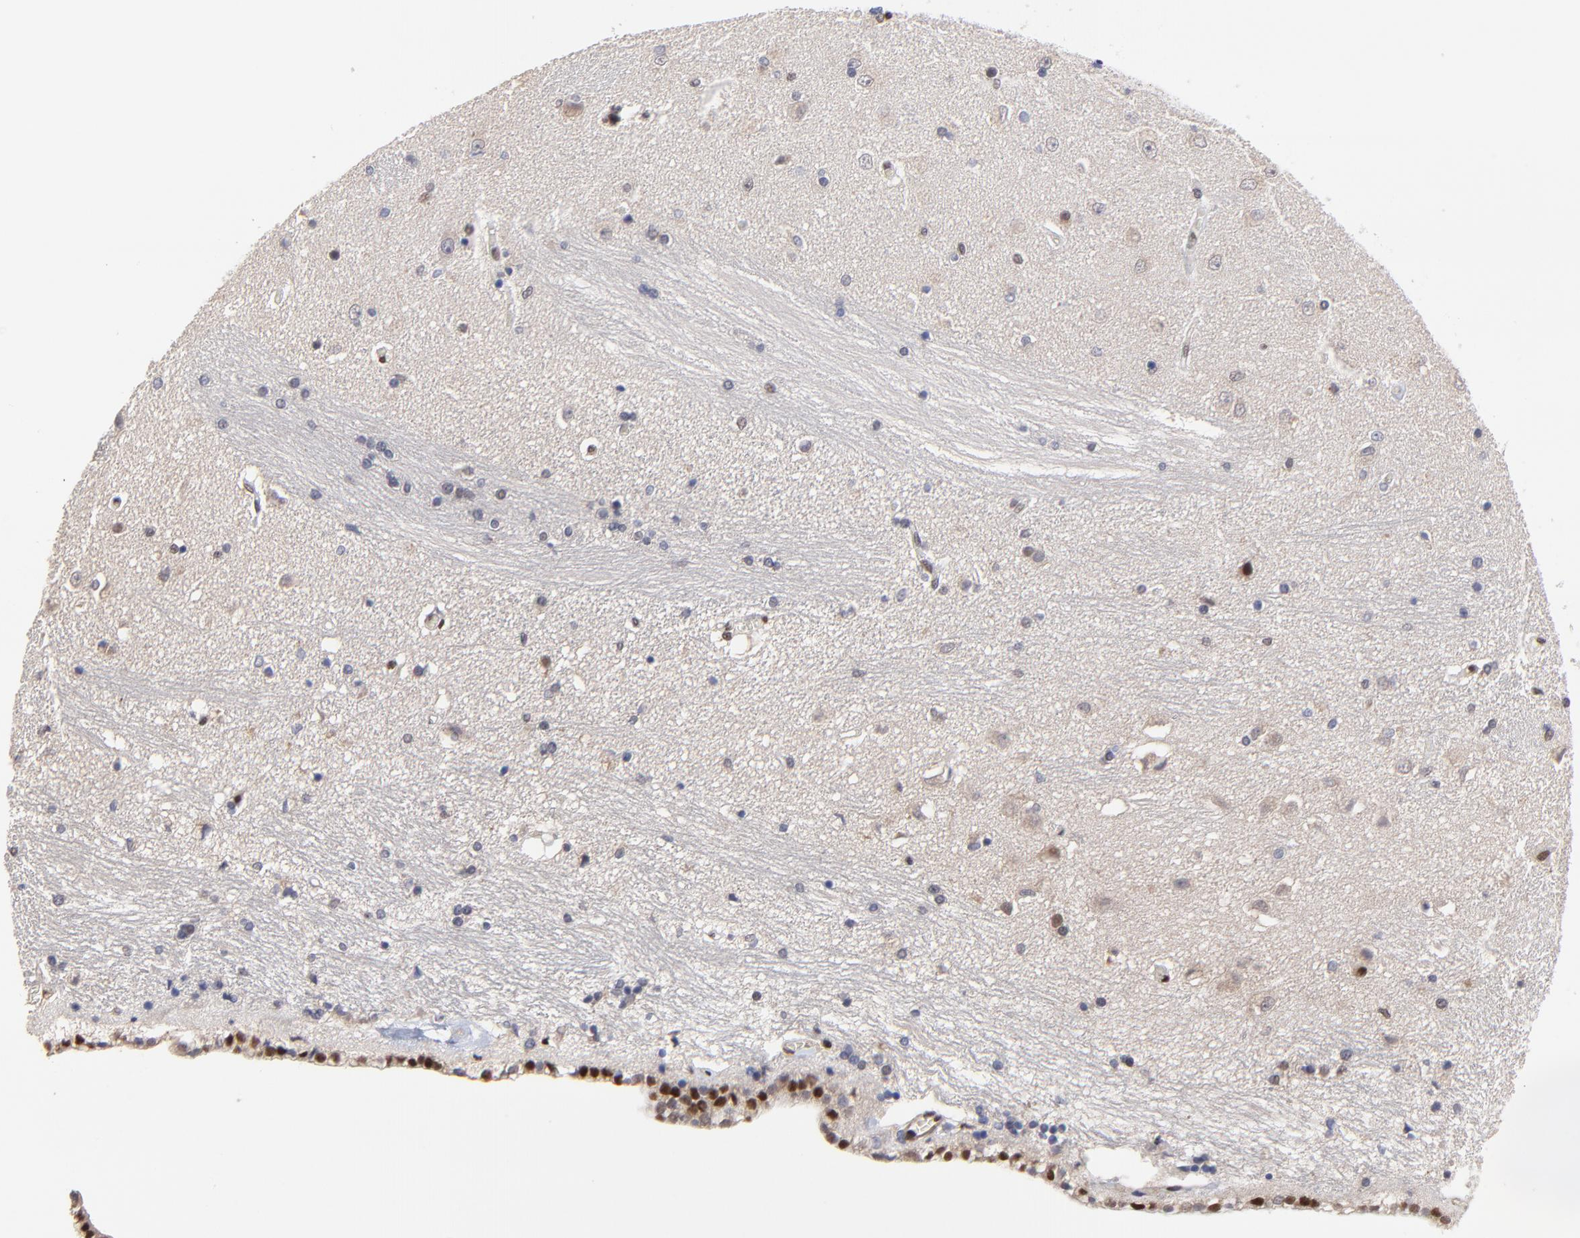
{"staining": {"intensity": "moderate", "quantity": "<25%", "location": "nuclear"}, "tissue": "hippocampus", "cell_type": "Glial cells", "image_type": "normal", "snomed": [{"axis": "morphology", "description": "Normal tissue, NOS"}, {"axis": "topography", "description": "Hippocampus"}], "caption": "This micrograph reveals IHC staining of normal human hippocampus, with low moderate nuclear positivity in approximately <25% of glial cells.", "gene": "DSN1", "patient": {"sex": "female", "age": 54}}